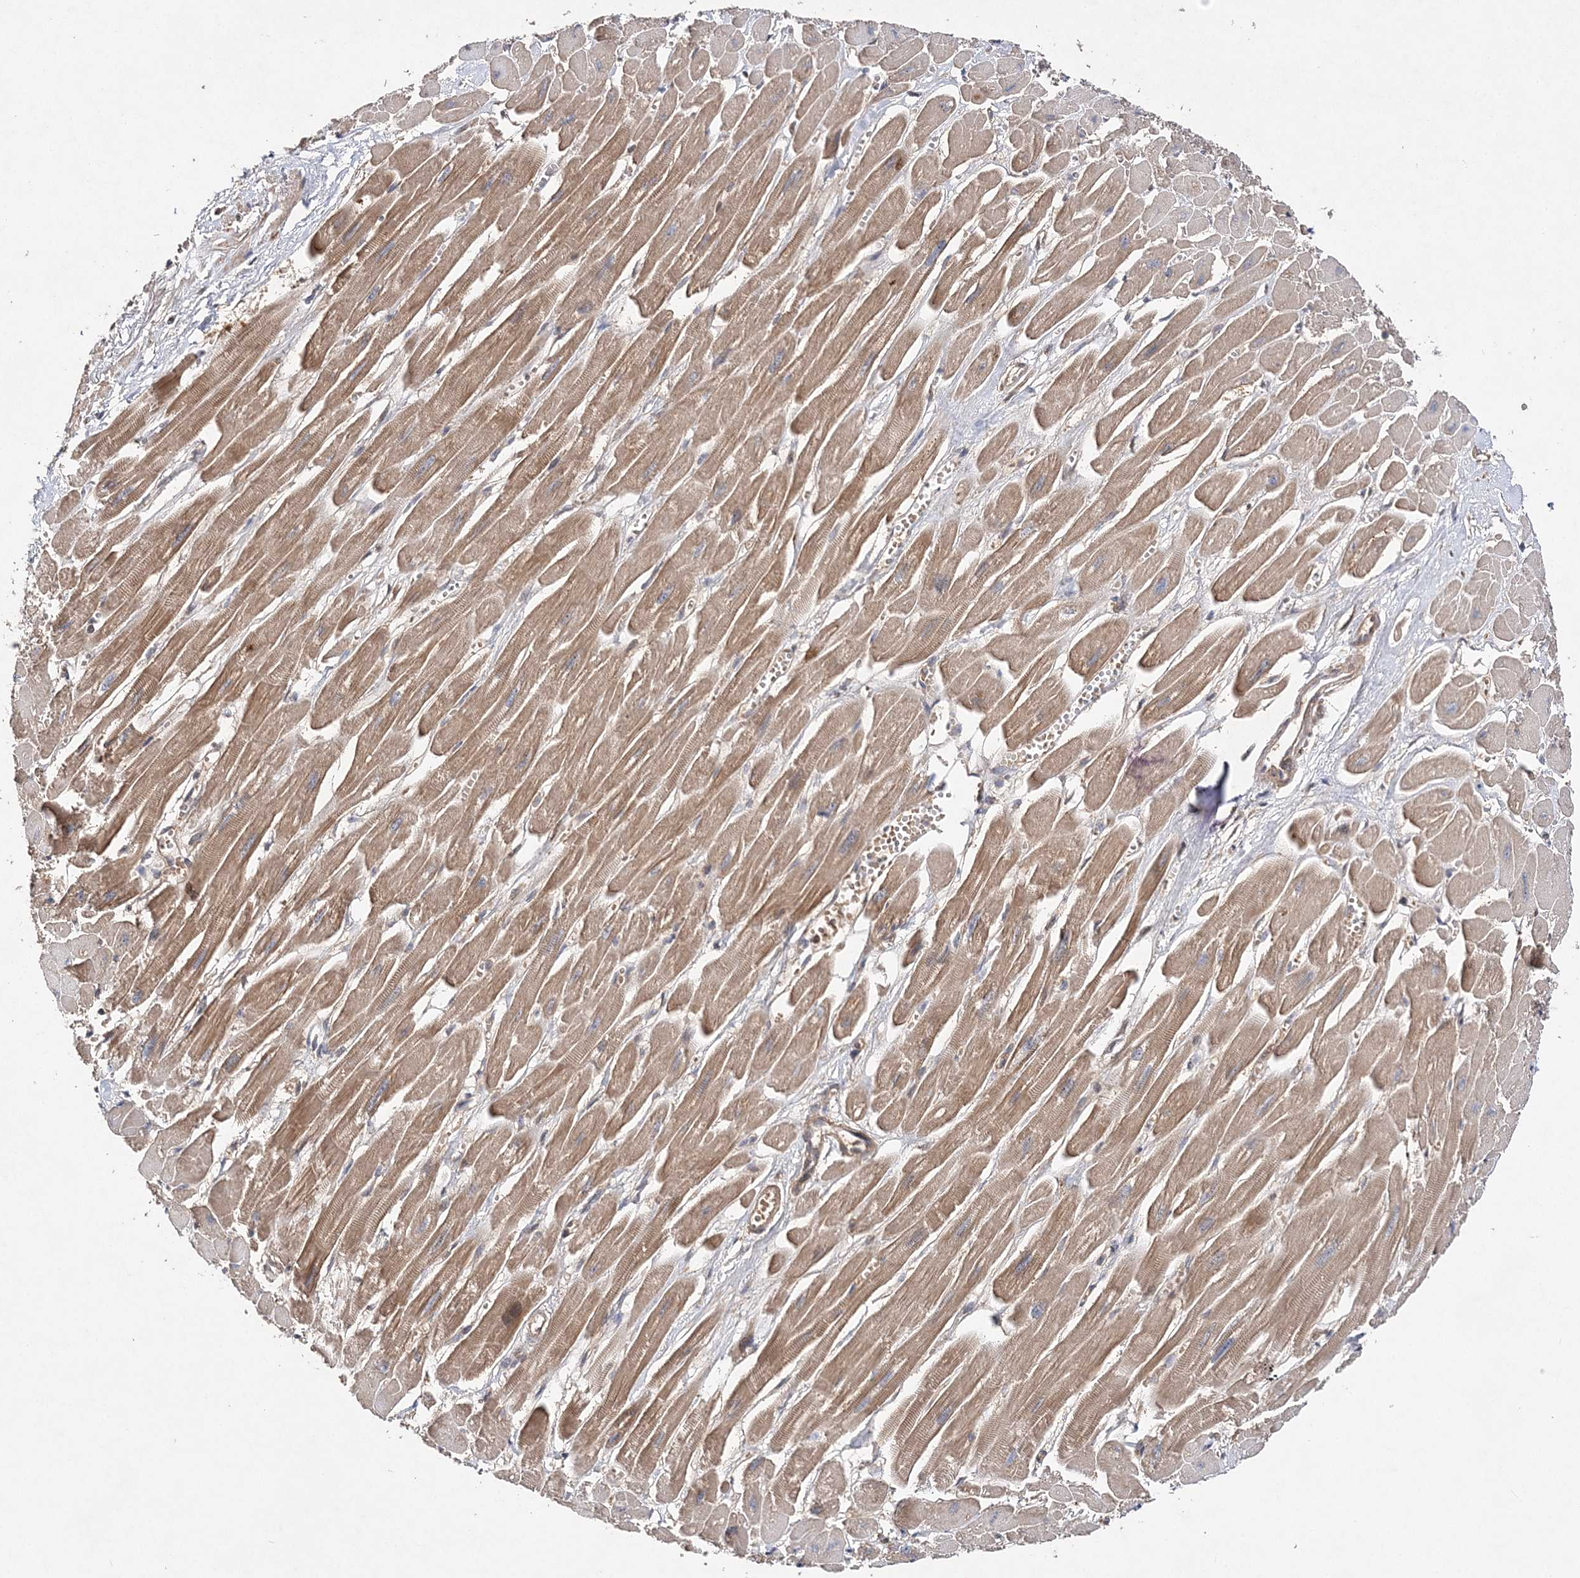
{"staining": {"intensity": "moderate", "quantity": ">75%", "location": "cytoplasmic/membranous"}, "tissue": "heart muscle", "cell_type": "Cardiomyocytes", "image_type": "normal", "snomed": [{"axis": "morphology", "description": "Normal tissue, NOS"}, {"axis": "topography", "description": "Heart"}], "caption": "This photomicrograph shows normal heart muscle stained with IHC to label a protein in brown. The cytoplasmic/membranous of cardiomyocytes show moderate positivity for the protein. Nuclei are counter-stained blue.", "gene": "NIF3L1", "patient": {"sex": "female", "age": 54}}